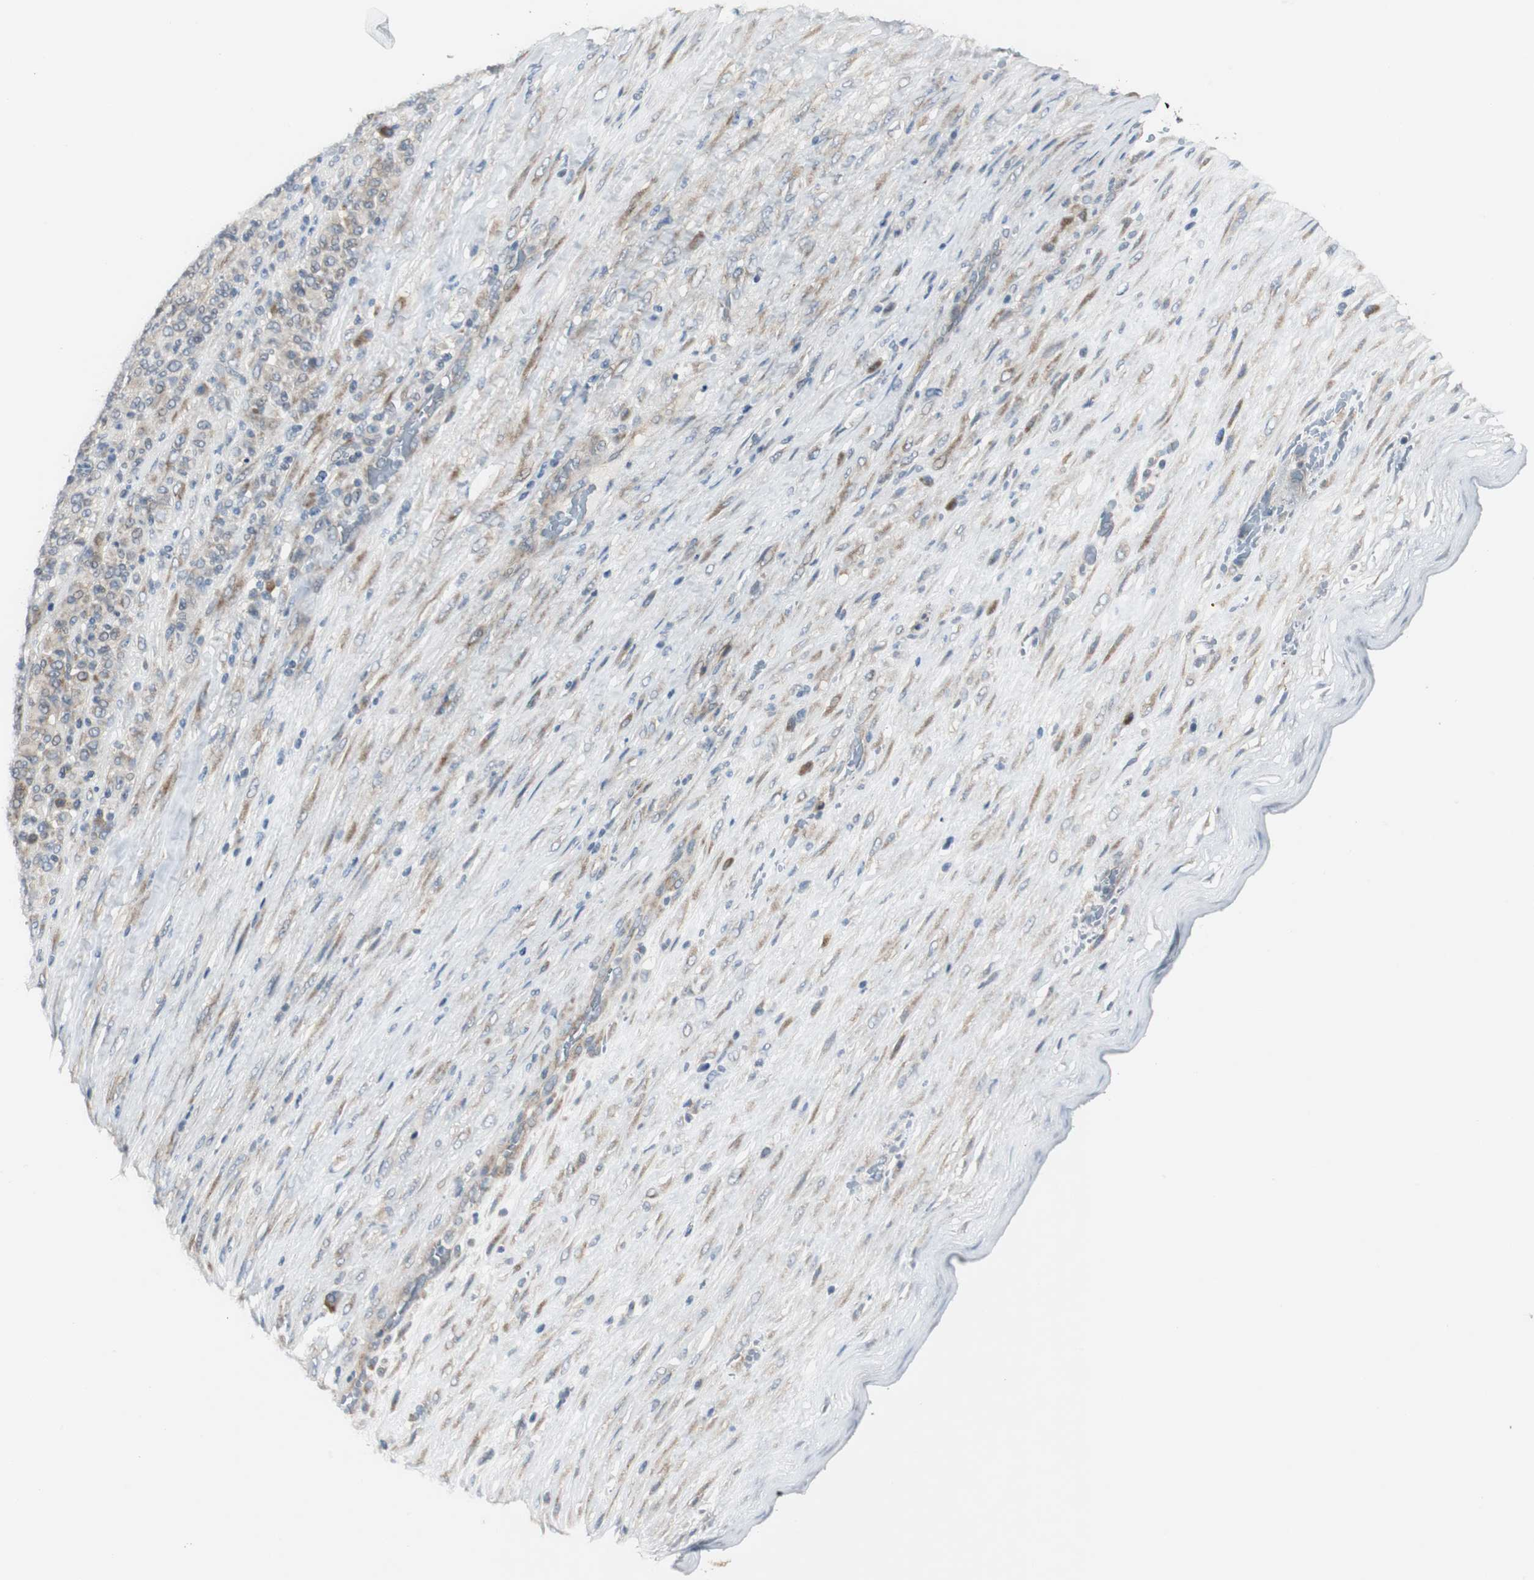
{"staining": {"intensity": "weak", "quantity": "25%-75%", "location": "cytoplasmic/membranous"}, "tissue": "melanoma", "cell_type": "Tumor cells", "image_type": "cancer", "snomed": [{"axis": "morphology", "description": "Malignant melanoma, Metastatic site"}, {"axis": "topography", "description": "Pancreas"}], "caption": "Tumor cells reveal weak cytoplasmic/membranous staining in approximately 25%-75% of cells in melanoma. Nuclei are stained in blue.", "gene": "MYT1", "patient": {"sex": "female", "age": 30}}